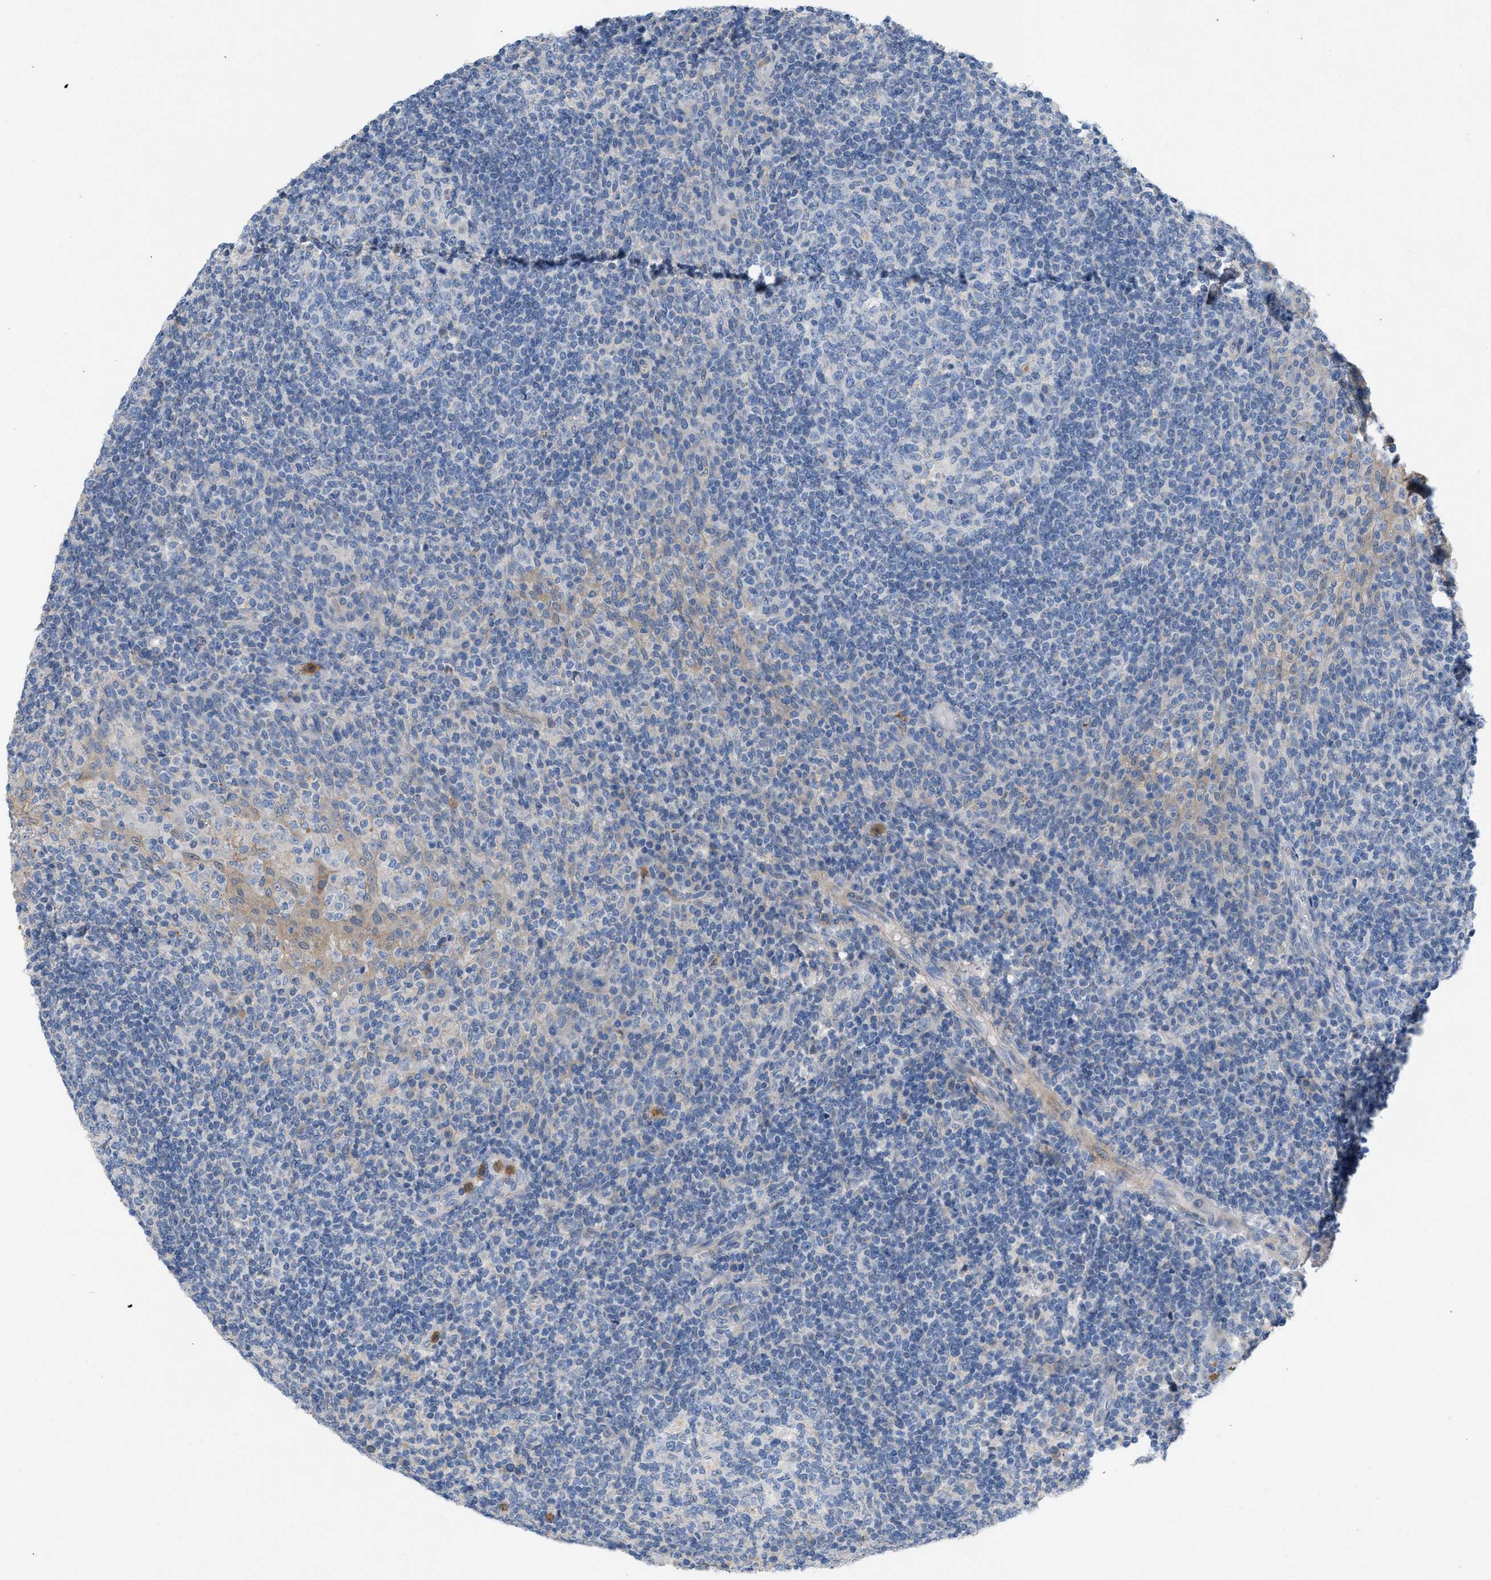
{"staining": {"intensity": "negative", "quantity": "none", "location": "none"}, "tissue": "tonsil", "cell_type": "Germinal center cells", "image_type": "normal", "snomed": [{"axis": "morphology", "description": "Normal tissue, NOS"}, {"axis": "topography", "description": "Tonsil"}], "caption": "Immunohistochemistry (IHC) image of benign tonsil stained for a protein (brown), which exhibits no staining in germinal center cells. Nuclei are stained in blue.", "gene": "PLPPR5", "patient": {"sex": "female", "age": 19}}